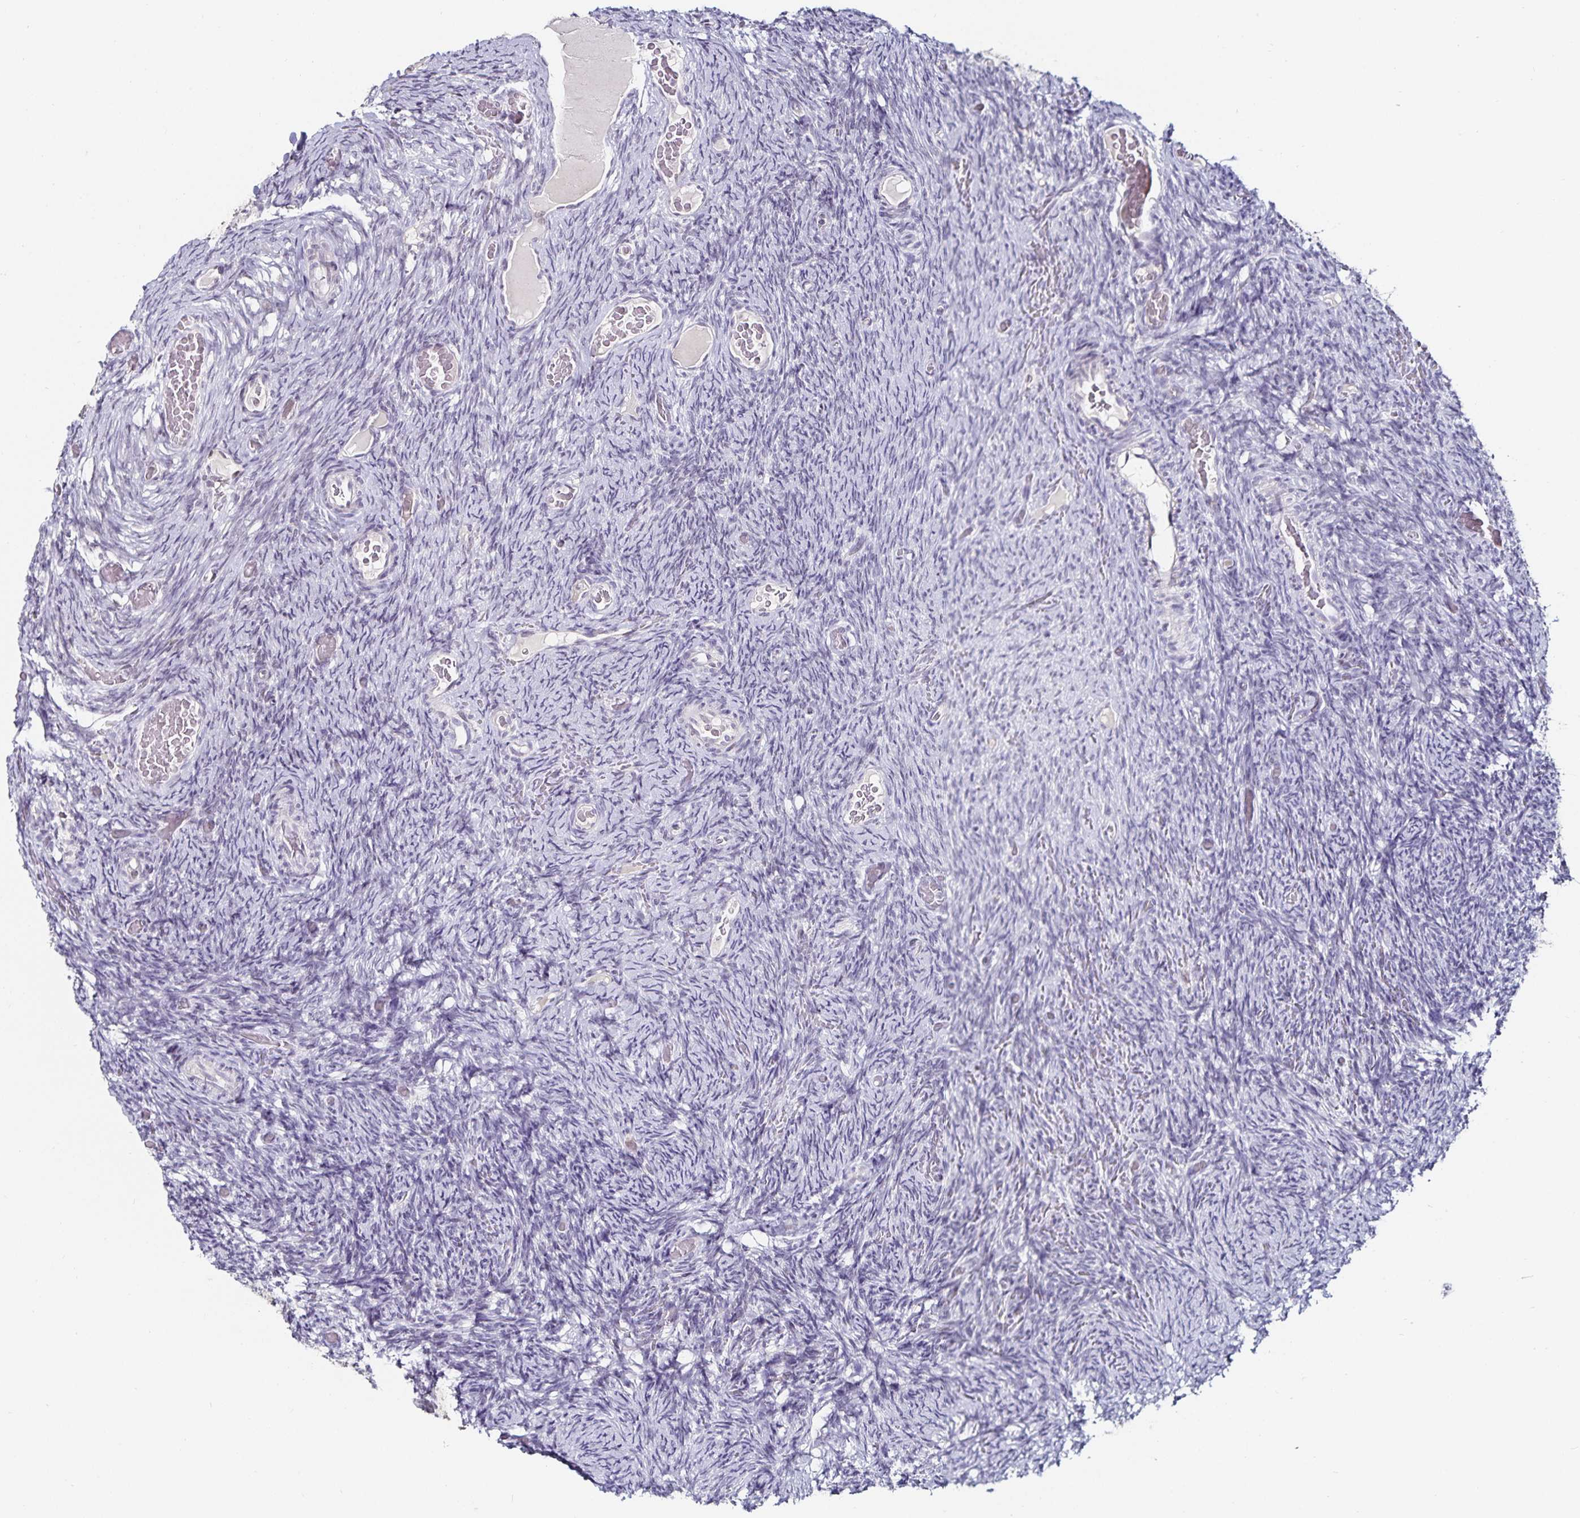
{"staining": {"intensity": "negative", "quantity": "none", "location": "none"}, "tissue": "ovary", "cell_type": "Ovarian stroma cells", "image_type": "normal", "snomed": [{"axis": "morphology", "description": "Normal tissue, NOS"}, {"axis": "topography", "description": "Ovary"}], "caption": "High power microscopy image of an immunohistochemistry photomicrograph of unremarkable ovary, revealing no significant positivity in ovarian stroma cells.", "gene": "ANLN", "patient": {"sex": "female", "age": 34}}